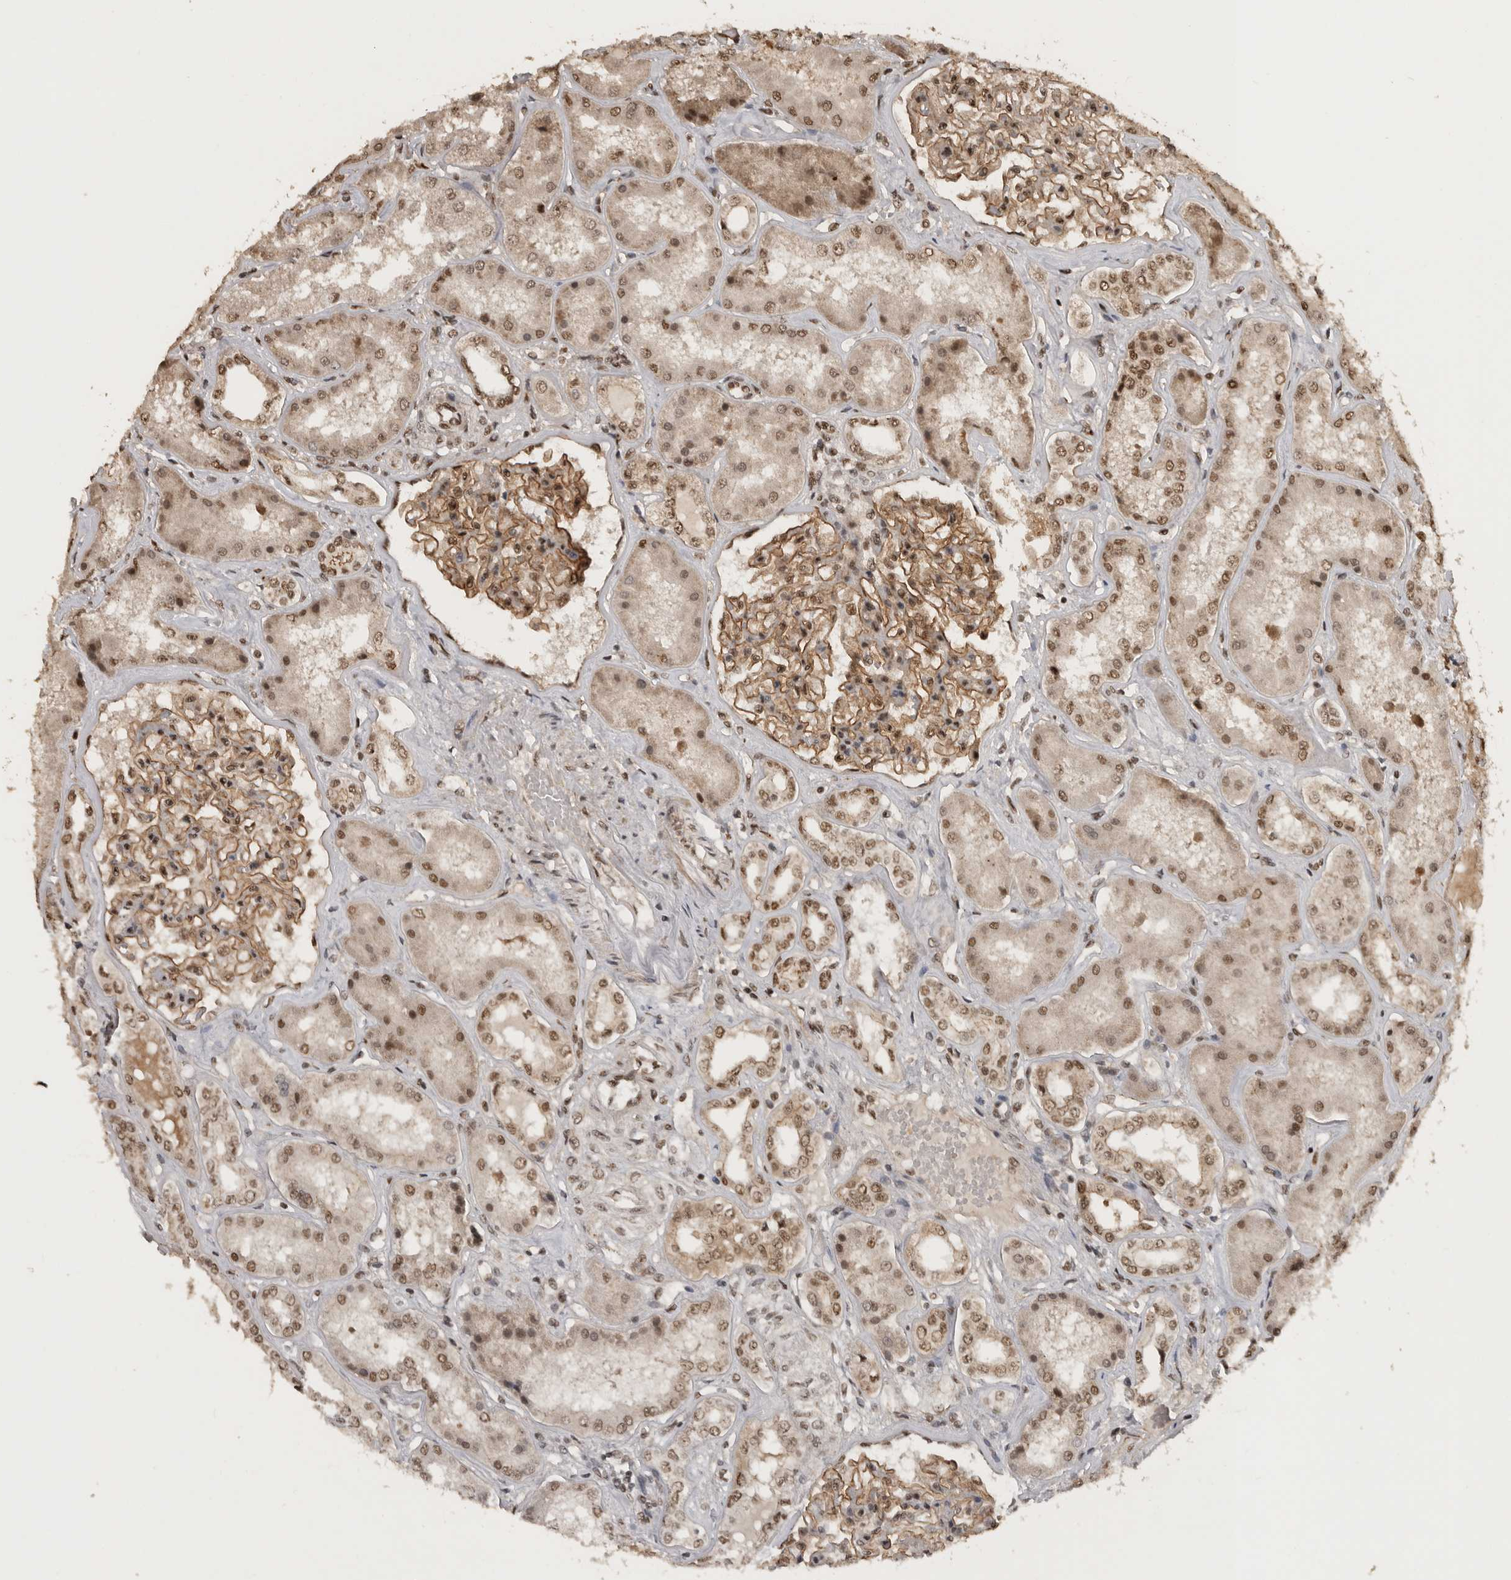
{"staining": {"intensity": "strong", "quantity": "25%-75%", "location": "cytoplasmic/membranous,nuclear"}, "tissue": "kidney", "cell_type": "Cells in glomeruli", "image_type": "normal", "snomed": [{"axis": "morphology", "description": "Normal tissue, NOS"}, {"axis": "topography", "description": "Kidney"}], "caption": "Protein expression analysis of benign human kidney reveals strong cytoplasmic/membranous,nuclear expression in about 25%-75% of cells in glomeruli. Using DAB (3,3'-diaminobenzidine) (brown) and hematoxylin (blue) stains, captured at high magnification using brightfield microscopy.", "gene": "CBLL1", "patient": {"sex": "female", "age": 56}}